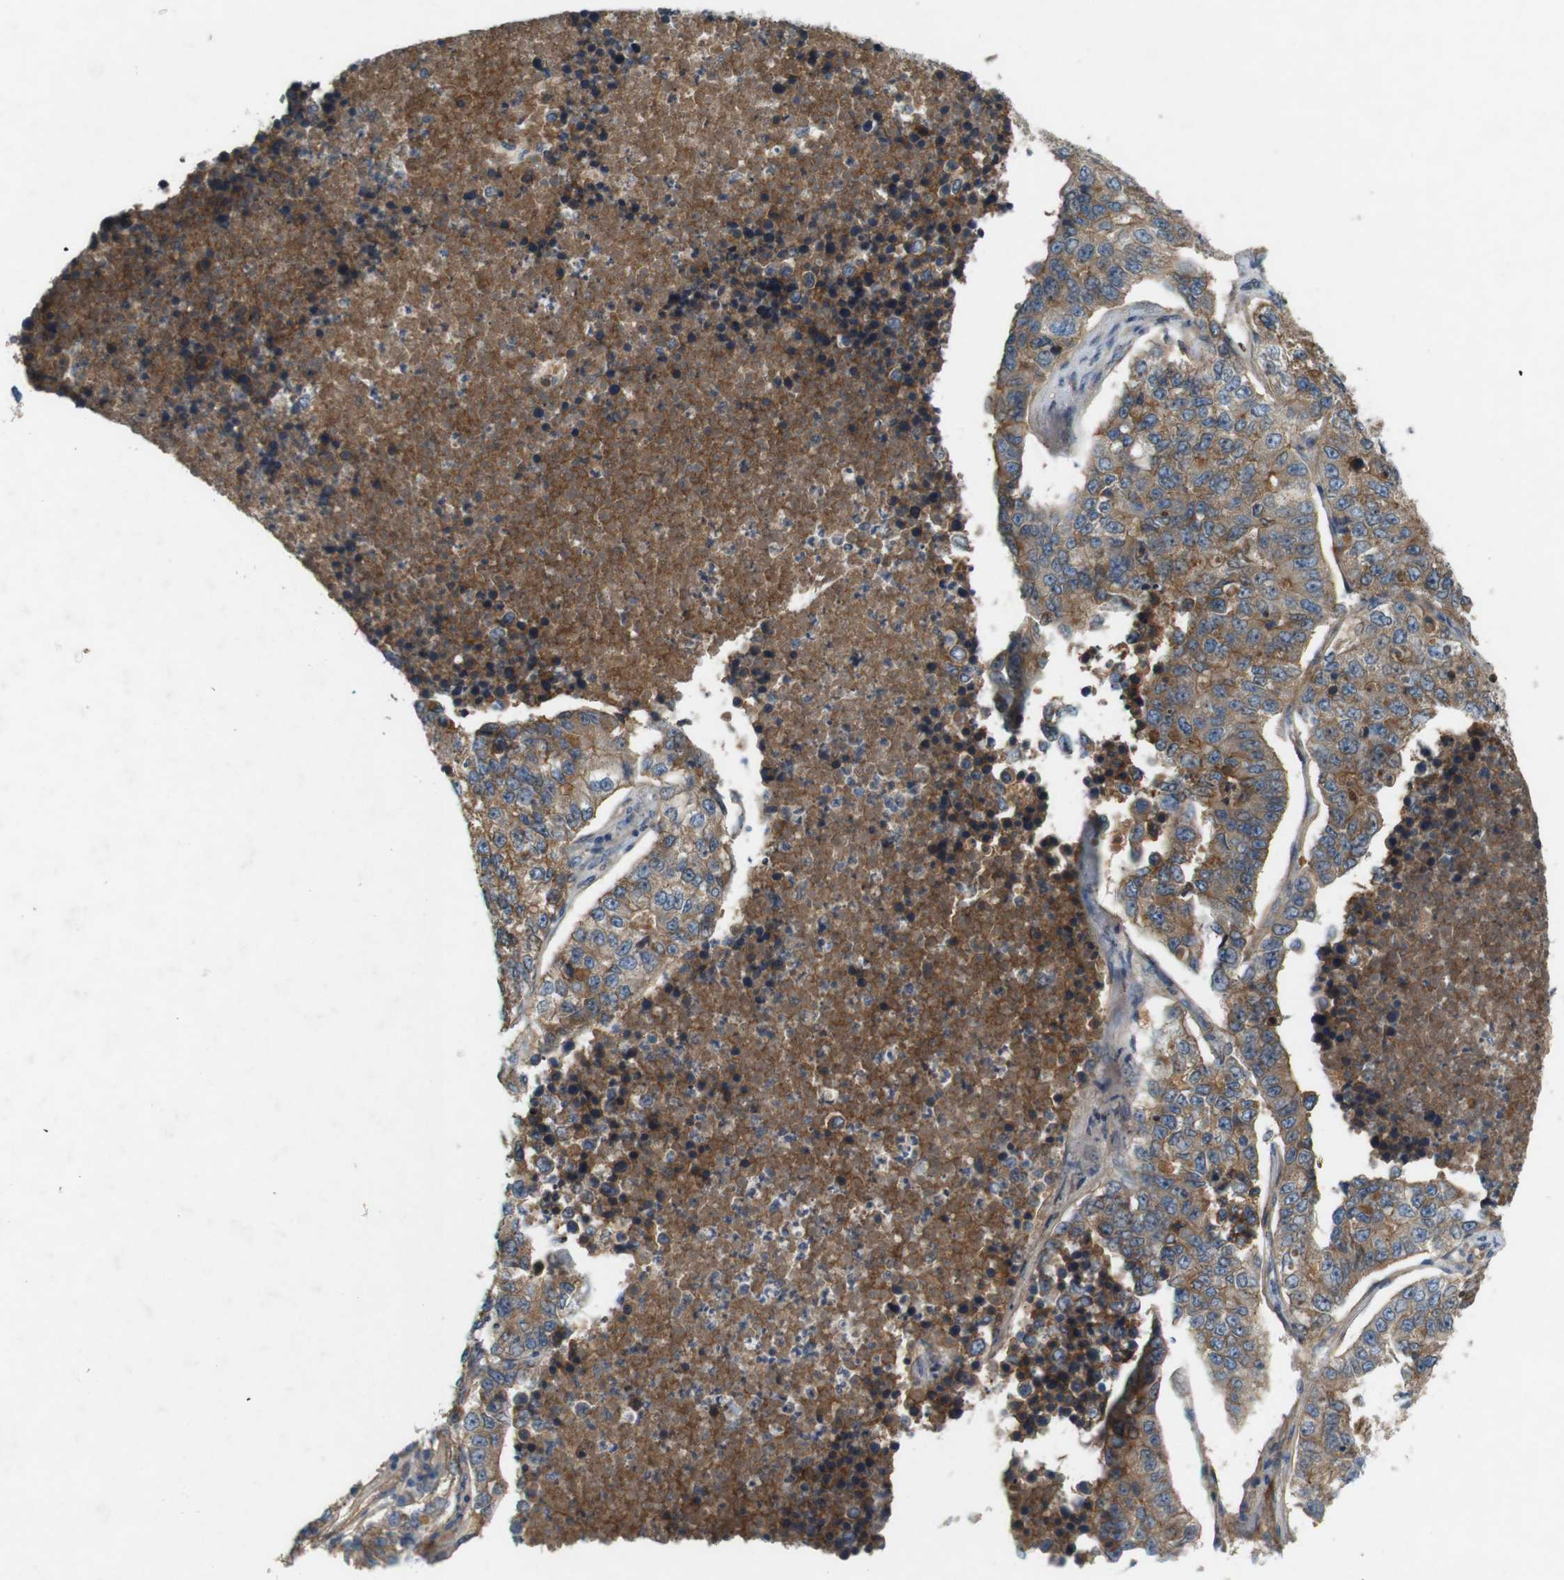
{"staining": {"intensity": "moderate", "quantity": ">75%", "location": "cytoplasmic/membranous"}, "tissue": "lung cancer", "cell_type": "Tumor cells", "image_type": "cancer", "snomed": [{"axis": "morphology", "description": "Adenocarcinoma, NOS"}, {"axis": "topography", "description": "Lung"}], "caption": "Protein staining of lung cancer tissue demonstrates moderate cytoplasmic/membranous staining in about >75% of tumor cells. (IHC, brightfield microscopy, high magnification).", "gene": "PVR", "patient": {"sex": "male", "age": 49}}